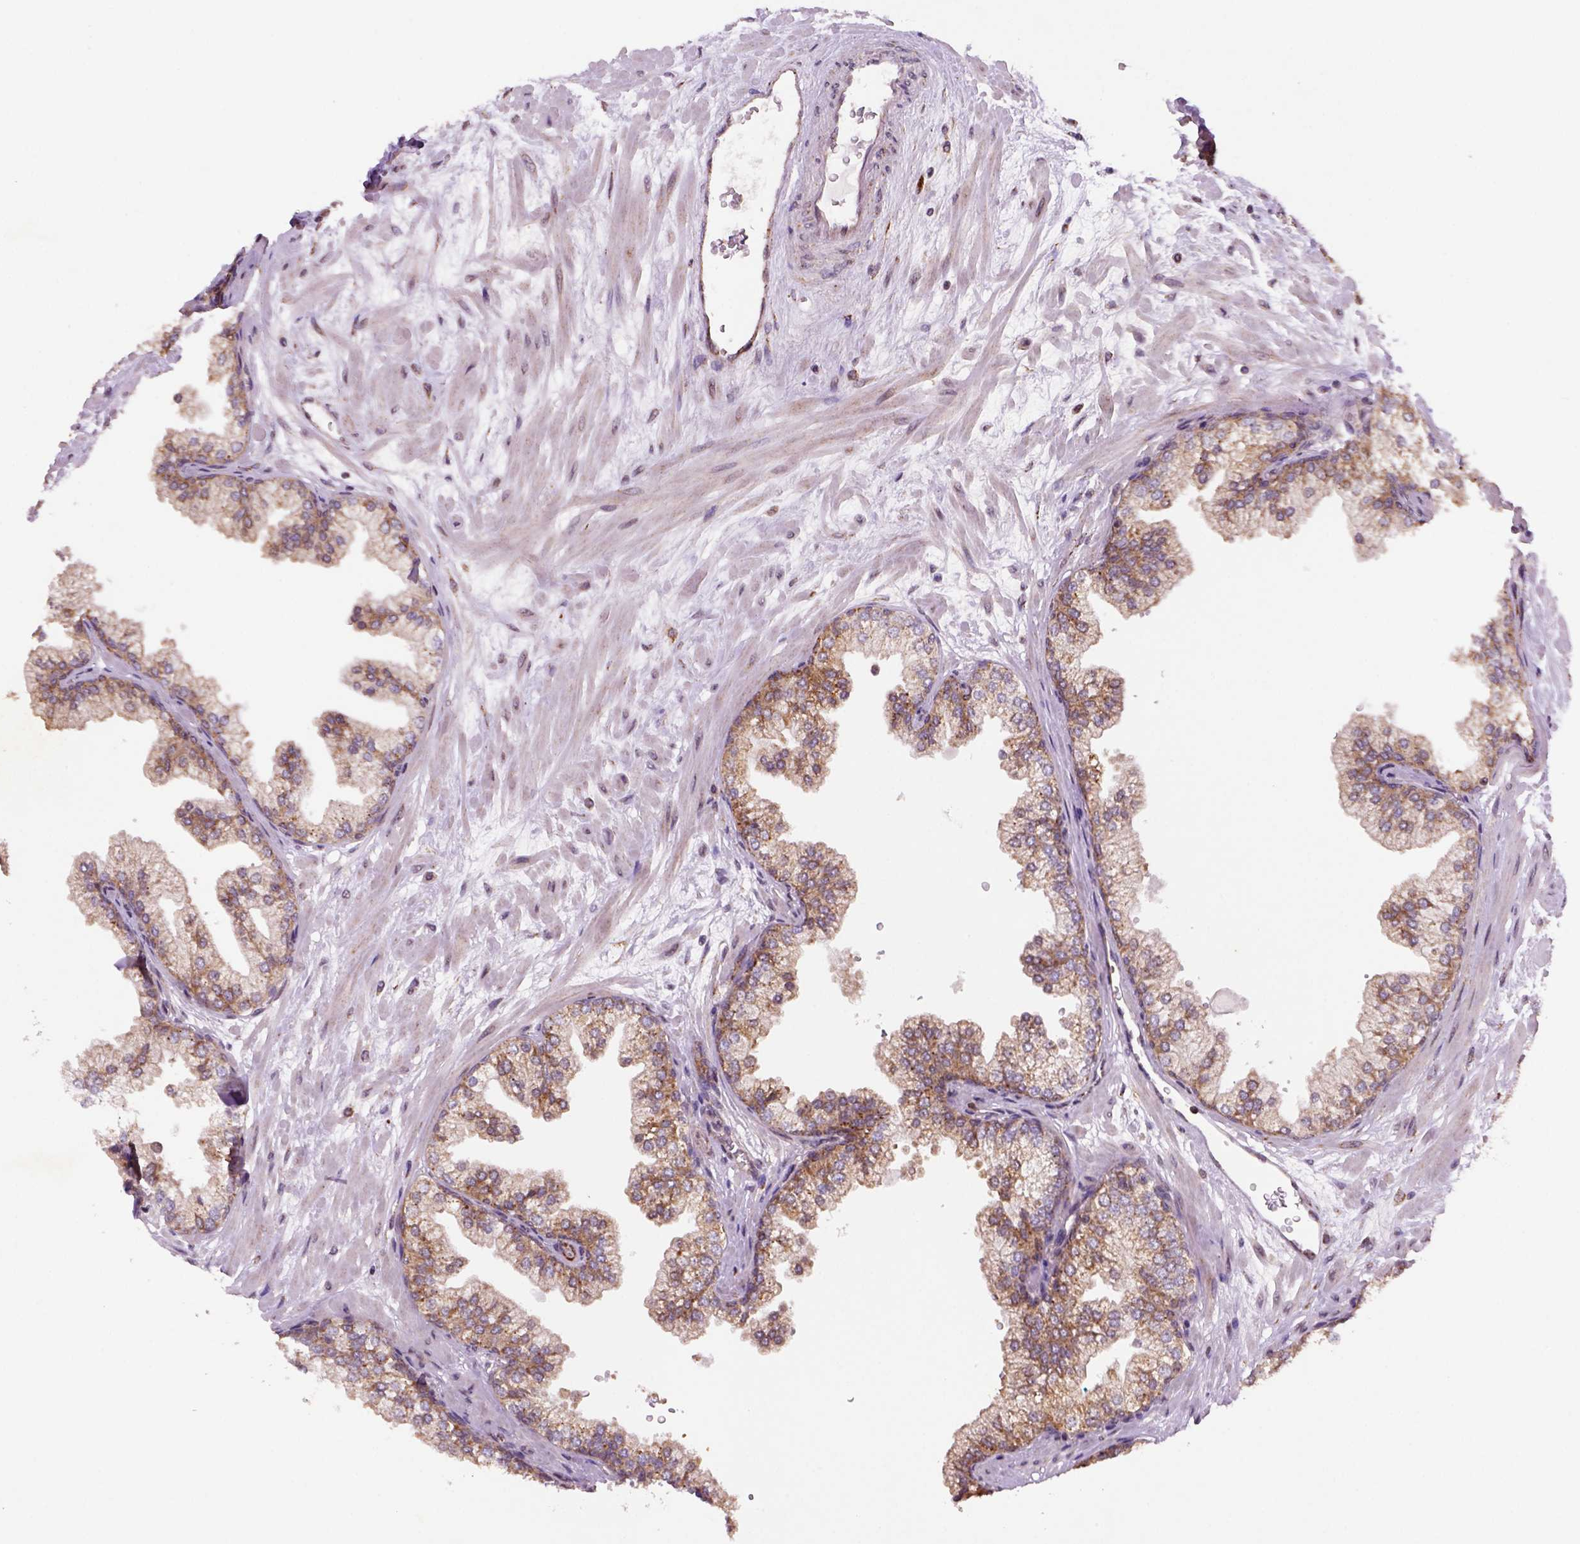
{"staining": {"intensity": "moderate", "quantity": ">75%", "location": "cytoplasmic/membranous"}, "tissue": "prostate", "cell_type": "Glandular cells", "image_type": "normal", "snomed": [{"axis": "morphology", "description": "Normal tissue, NOS"}, {"axis": "topography", "description": "Prostate"}, {"axis": "topography", "description": "Peripheral nerve tissue"}], "caption": "A medium amount of moderate cytoplasmic/membranous staining is identified in approximately >75% of glandular cells in benign prostate.", "gene": "FZD7", "patient": {"sex": "male", "age": 61}}